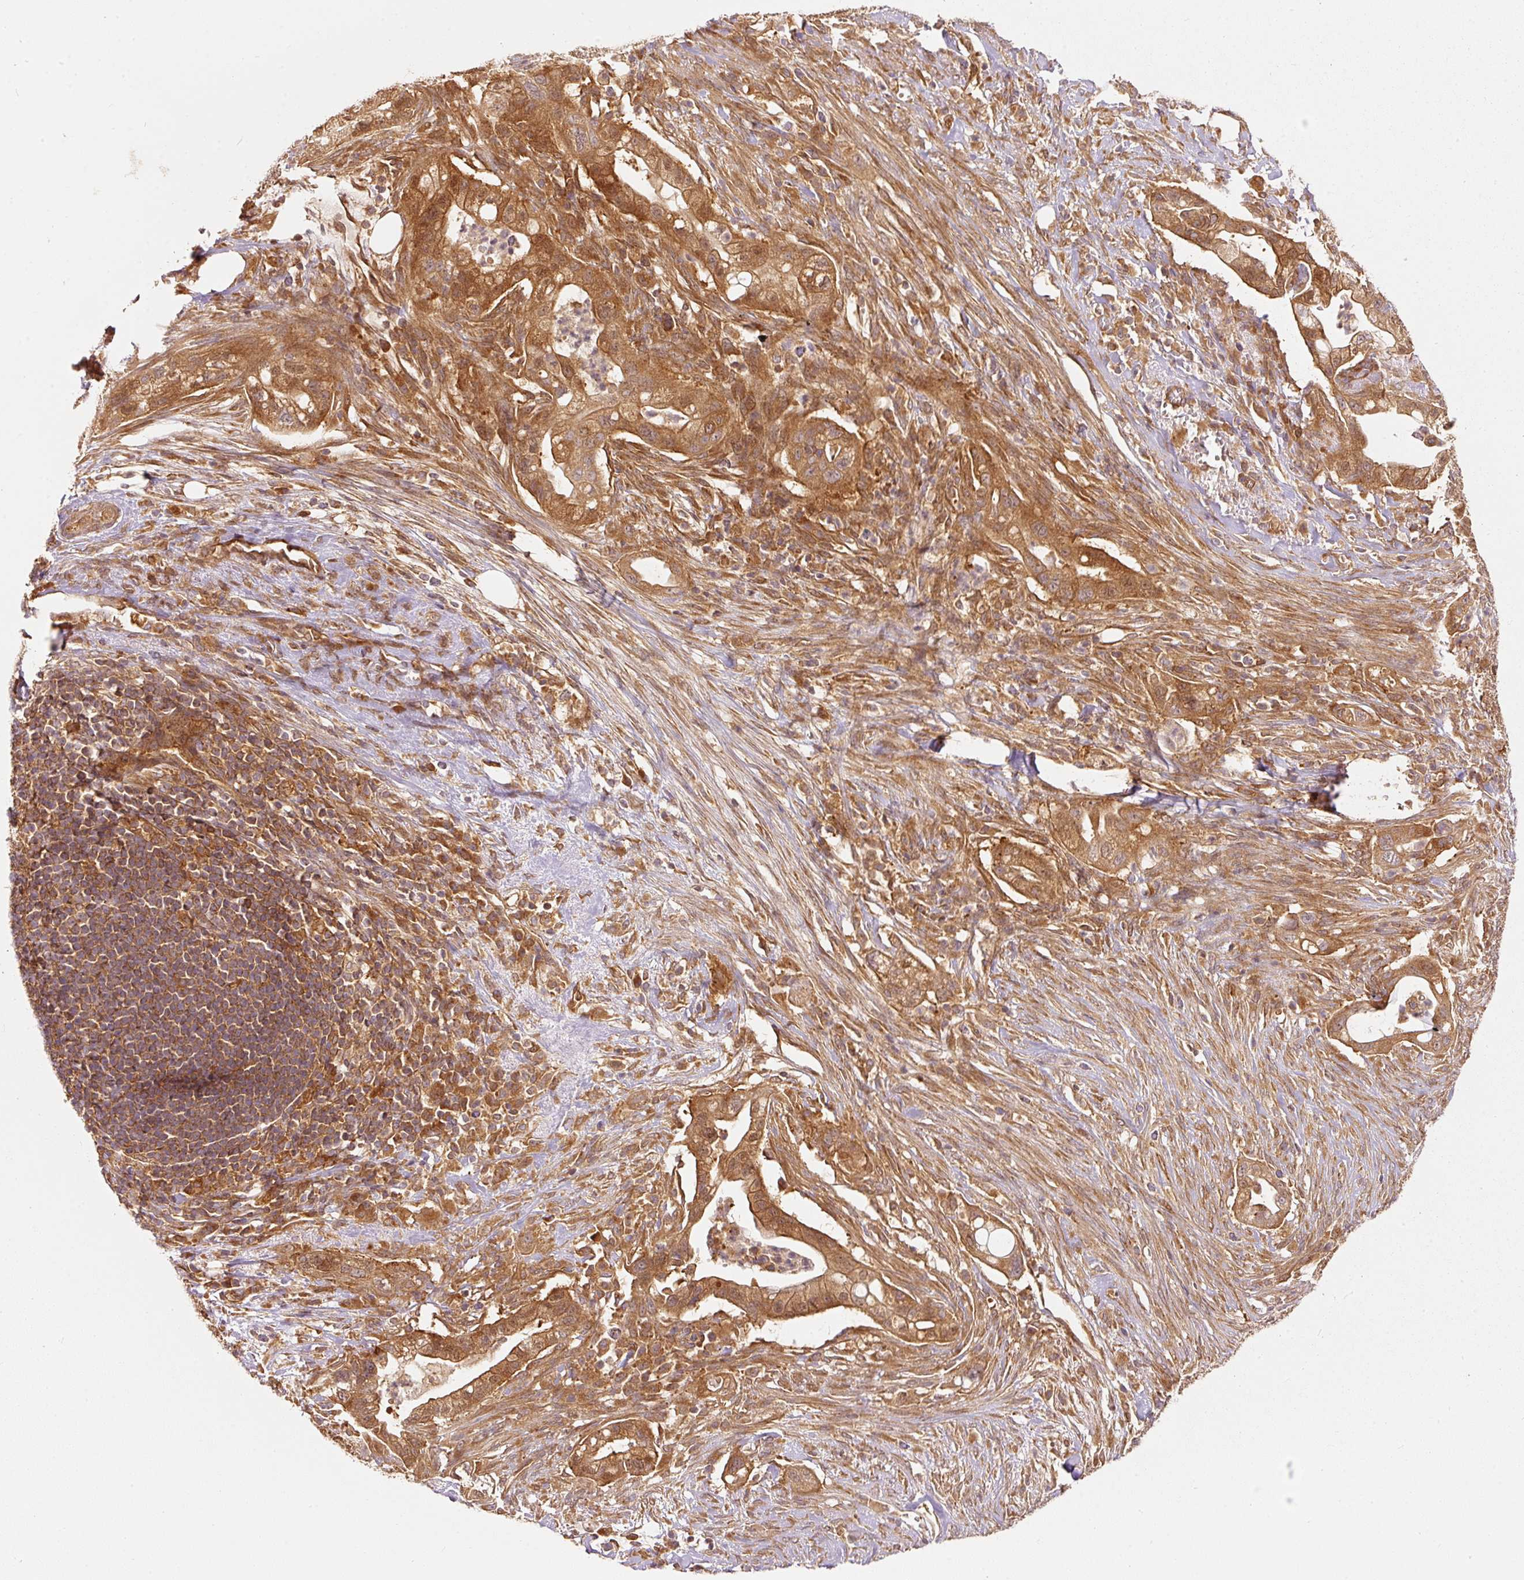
{"staining": {"intensity": "strong", "quantity": ">75%", "location": "cytoplasmic/membranous"}, "tissue": "pancreatic cancer", "cell_type": "Tumor cells", "image_type": "cancer", "snomed": [{"axis": "morphology", "description": "Adenocarcinoma, NOS"}, {"axis": "topography", "description": "Pancreas"}], "caption": "Protein staining reveals strong cytoplasmic/membranous staining in about >75% of tumor cells in pancreatic cancer (adenocarcinoma).", "gene": "EIF3B", "patient": {"sex": "male", "age": 44}}